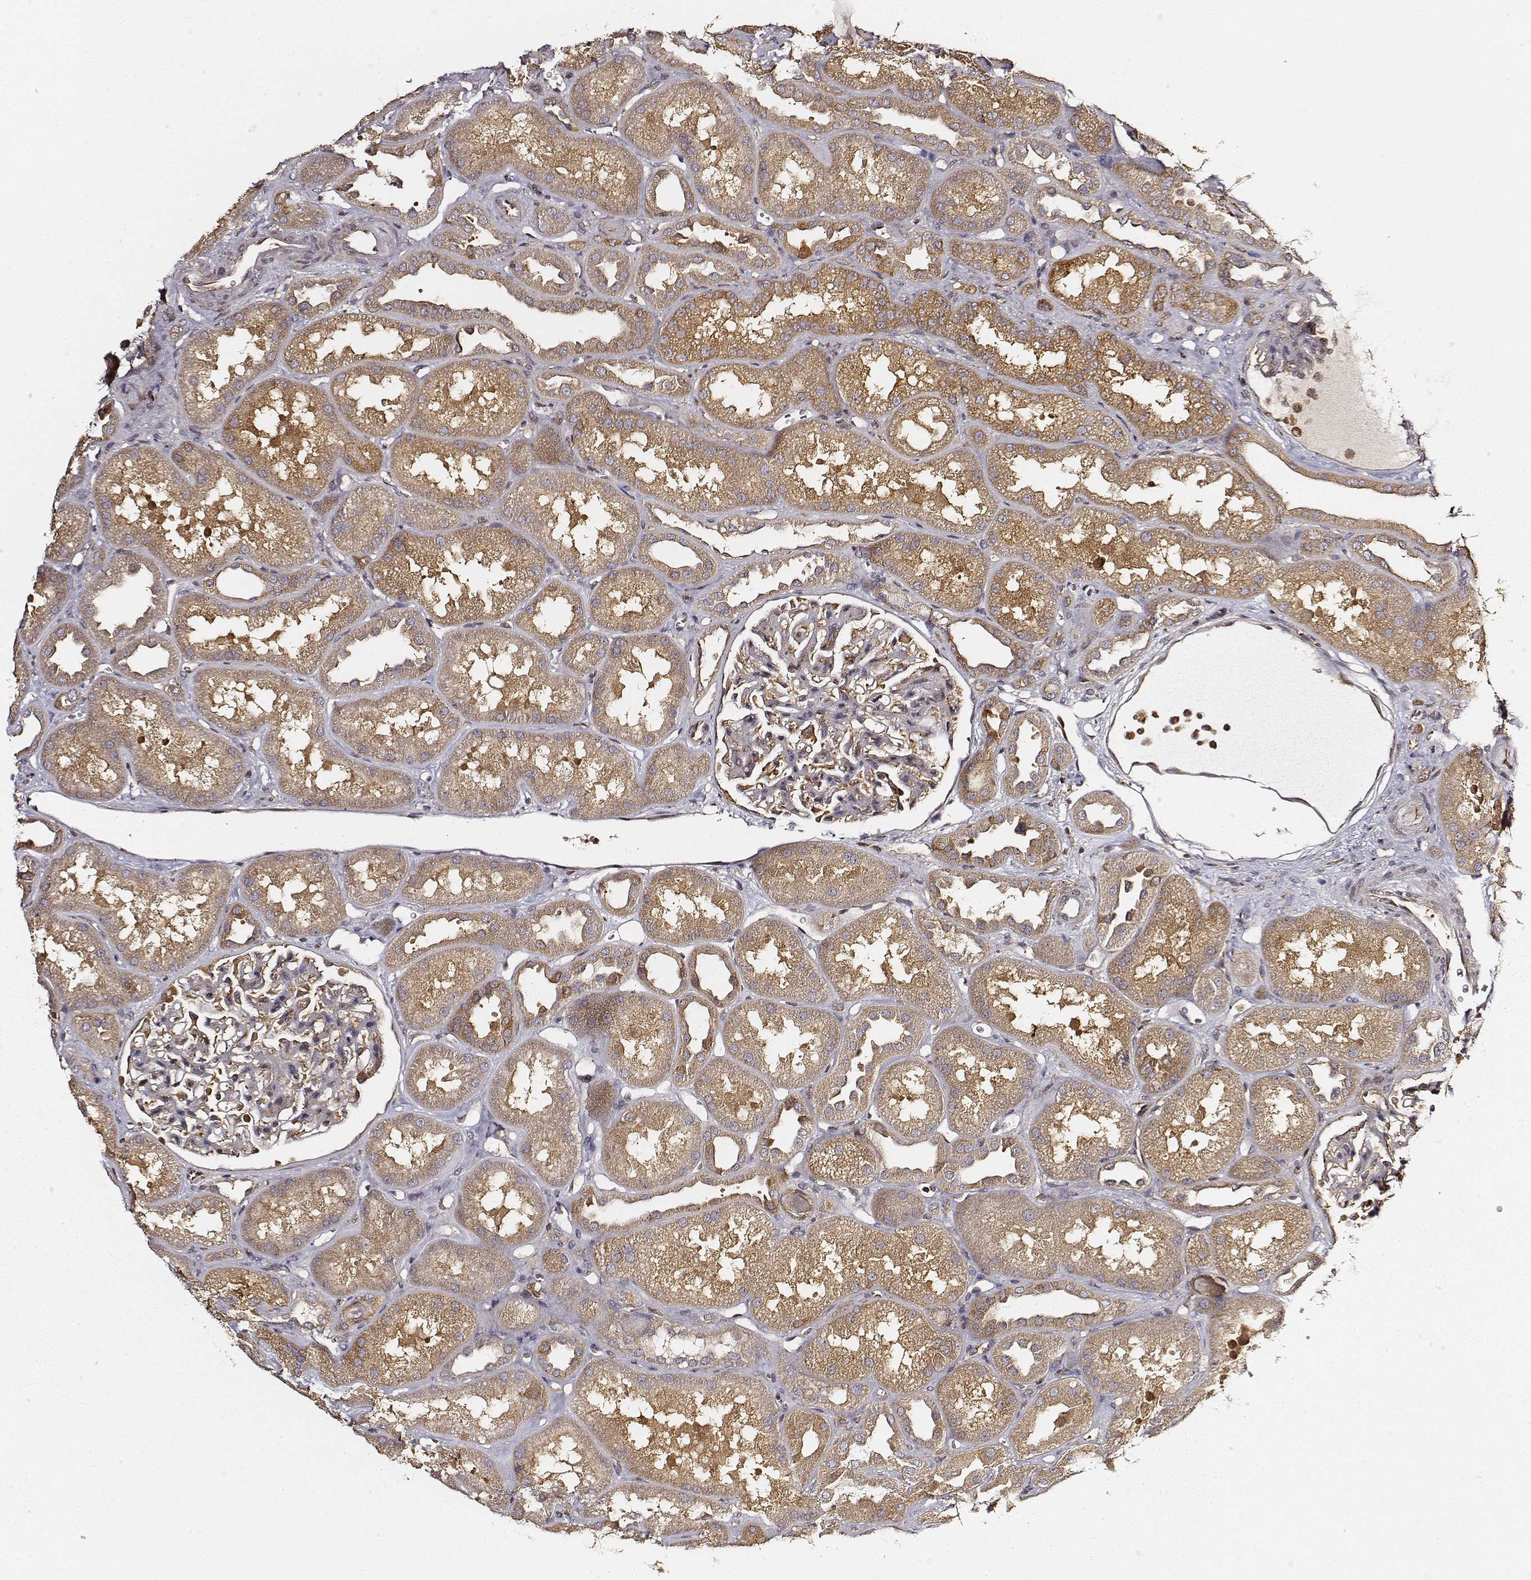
{"staining": {"intensity": "strong", "quantity": "<25%", "location": "cytoplasmic/membranous"}, "tissue": "kidney", "cell_type": "Cells in glomeruli", "image_type": "normal", "snomed": [{"axis": "morphology", "description": "Normal tissue, NOS"}, {"axis": "topography", "description": "Kidney"}], "caption": "Protein expression analysis of normal human kidney reveals strong cytoplasmic/membranous expression in approximately <25% of cells in glomeruli.", "gene": "CARS1", "patient": {"sex": "male", "age": 61}}